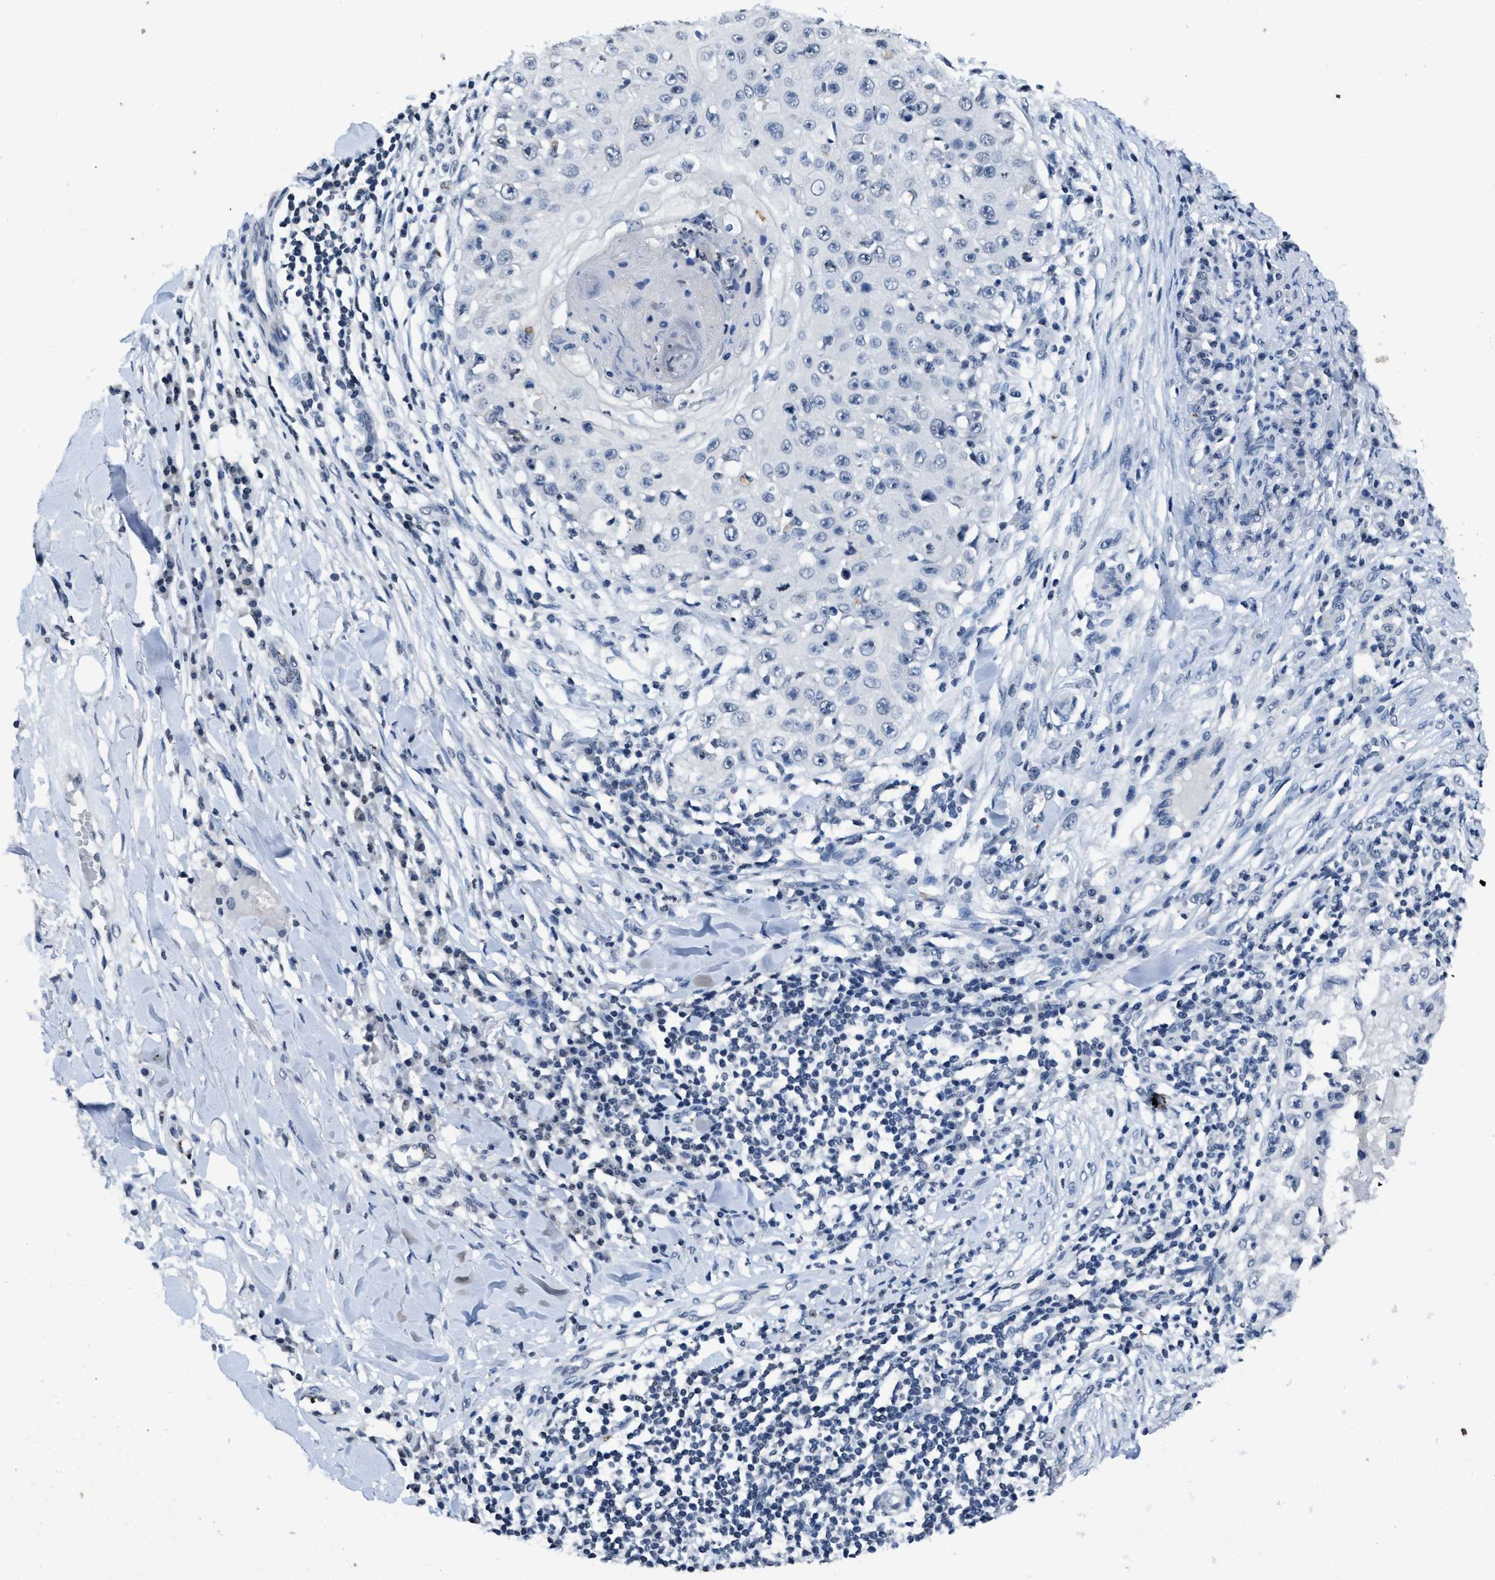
{"staining": {"intensity": "negative", "quantity": "none", "location": "none"}, "tissue": "skin cancer", "cell_type": "Tumor cells", "image_type": "cancer", "snomed": [{"axis": "morphology", "description": "Squamous cell carcinoma, NOS"}, {"axis": "topography", "description": "Skin"}], "caption": "Immunohistochemistry (IHC) image of human skin cancer (squamous cell carcinoma) stained for a protein (brown), which demonstrates no positivity in tumor cells.", "gene": "ITGA2B", "patient": {"sex": "male", "age": 86}}